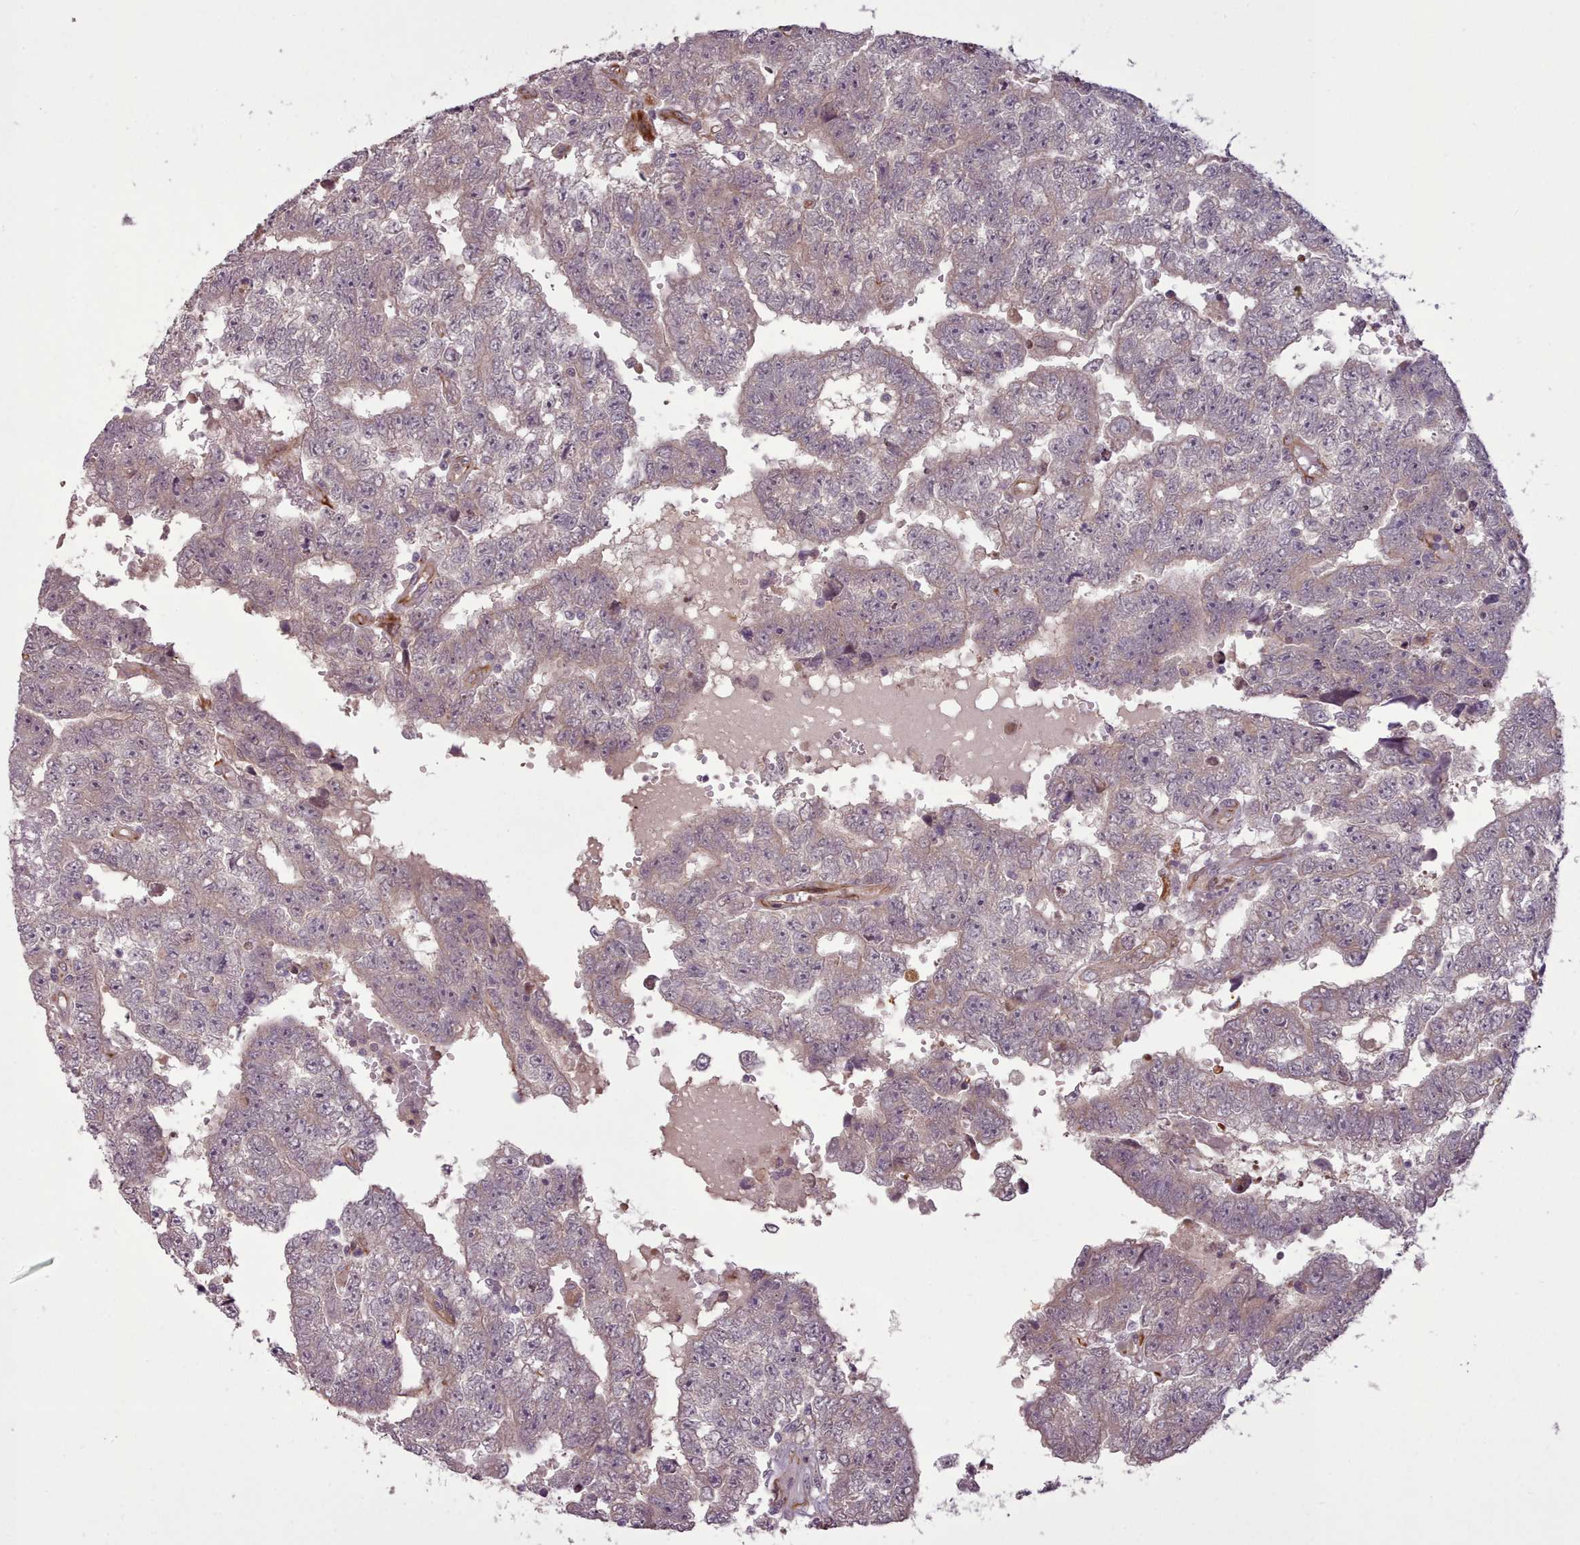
{"staining": {"intensity": "weak", "quantity": "<25%", "location": "cytoplasmic/membranous"}, "tissue": "testis cancer", "cell_type": "Tumor cells", "image_type": "cancer", "snomed": [{"axis": "morphology", "description": "Carcinoma, Embryonal, NOS"}, {"axis": "topography", "description": "Testis"}], "caption": "Protein analysis of testis embryonal carcinoma exhibits no significant expression in tumor cells. (Stains: DAB IHC with hematoxylin counter stain, Microscopy: brightfield microscopy at high magnification).", "gene": "GBGT1", "patient": {"sex": "male", "age": 25}}